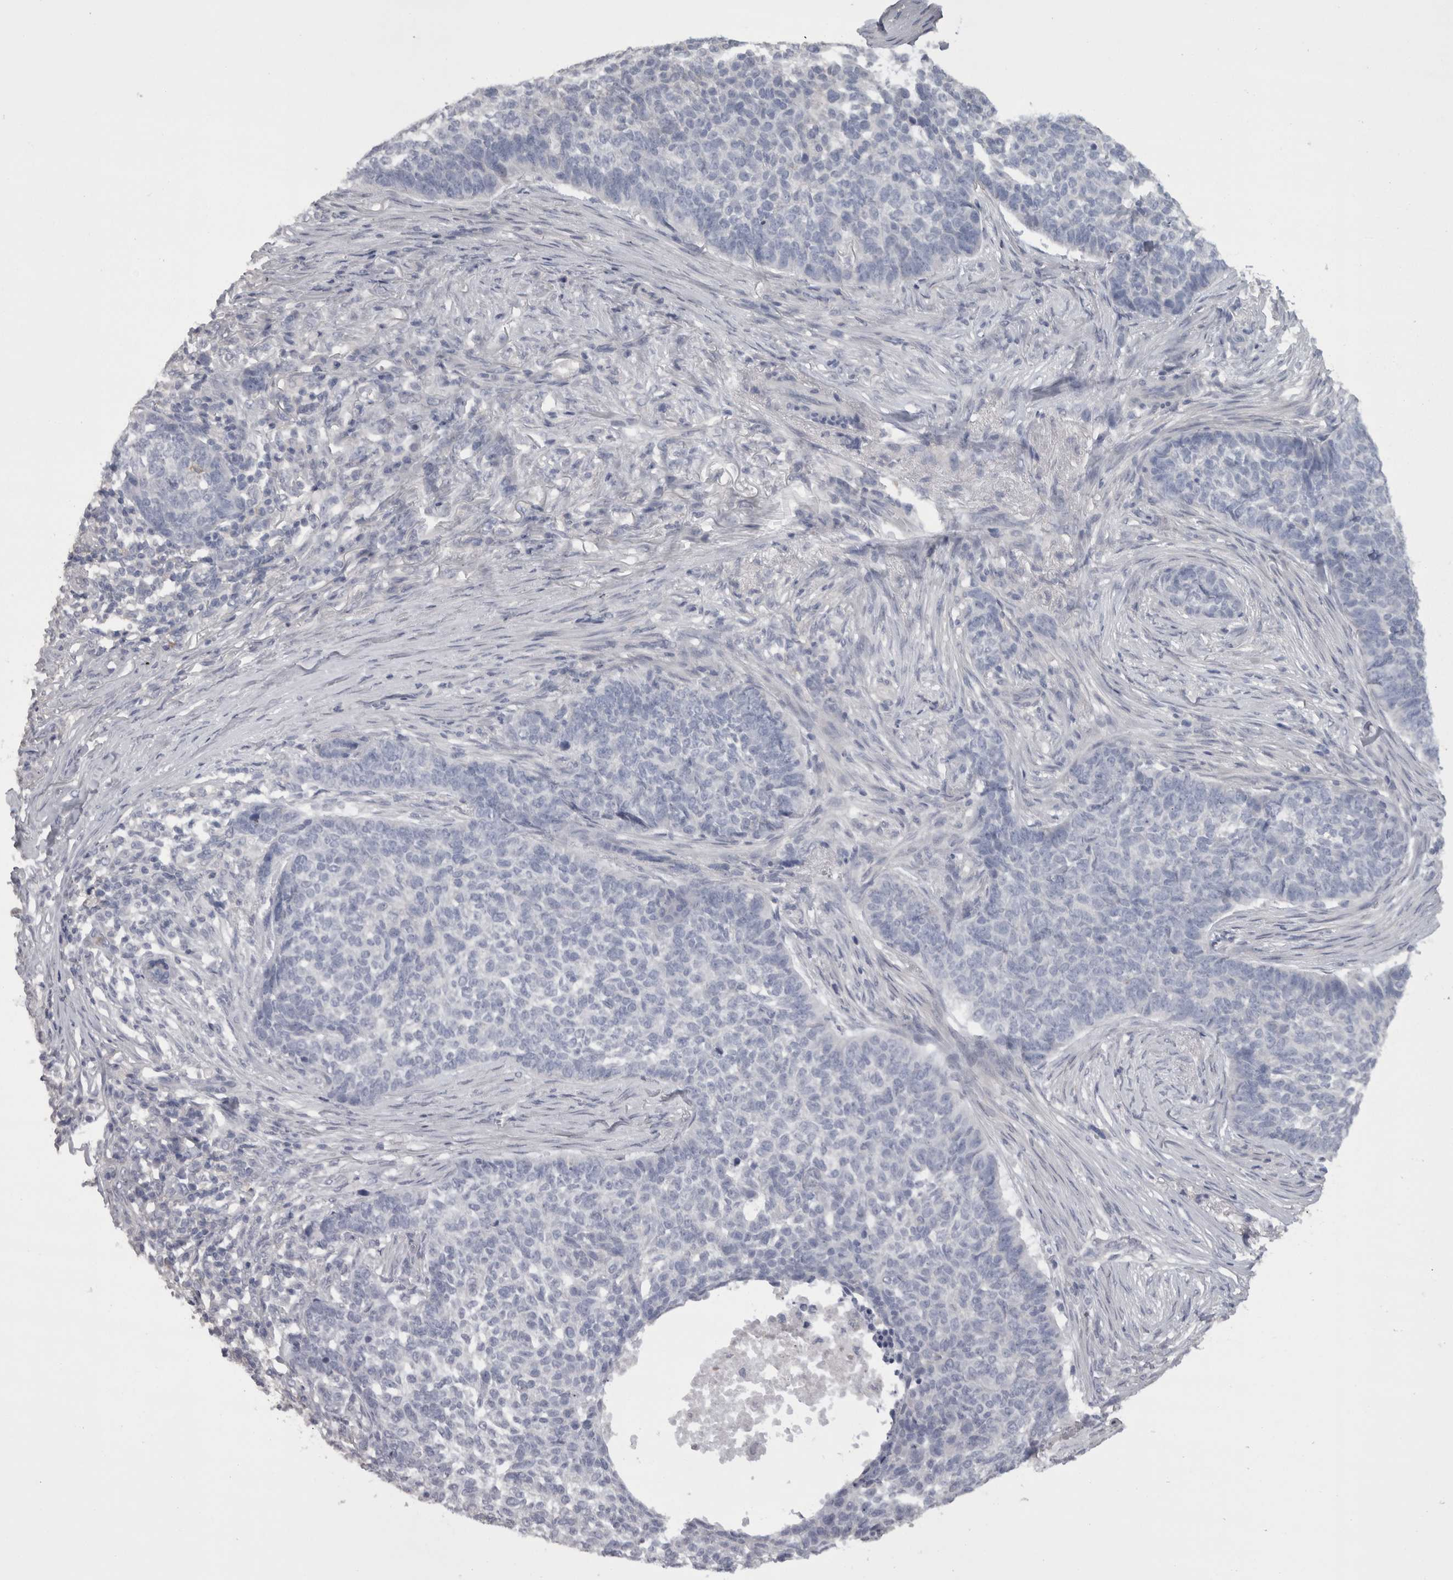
{"staining": {"intensity": "negative", "quantity": "none", "location": "none"}, "tissue": "skin cancer", "cell_type": "Tumor cells", "image_type": "cancer", "snomed": [{"axis": "morphology", "description": "Basal cell carcinoma"}, {"axis": "topography", "description": "Skin"}], "caption": "IHC image of human basal cell carcinoma (skin) stained for a protein (brown), which demonstrates no positivity in tumor cells.", "gene": "CAMK2D", "patient": {"sex": "male", "age": 85}}